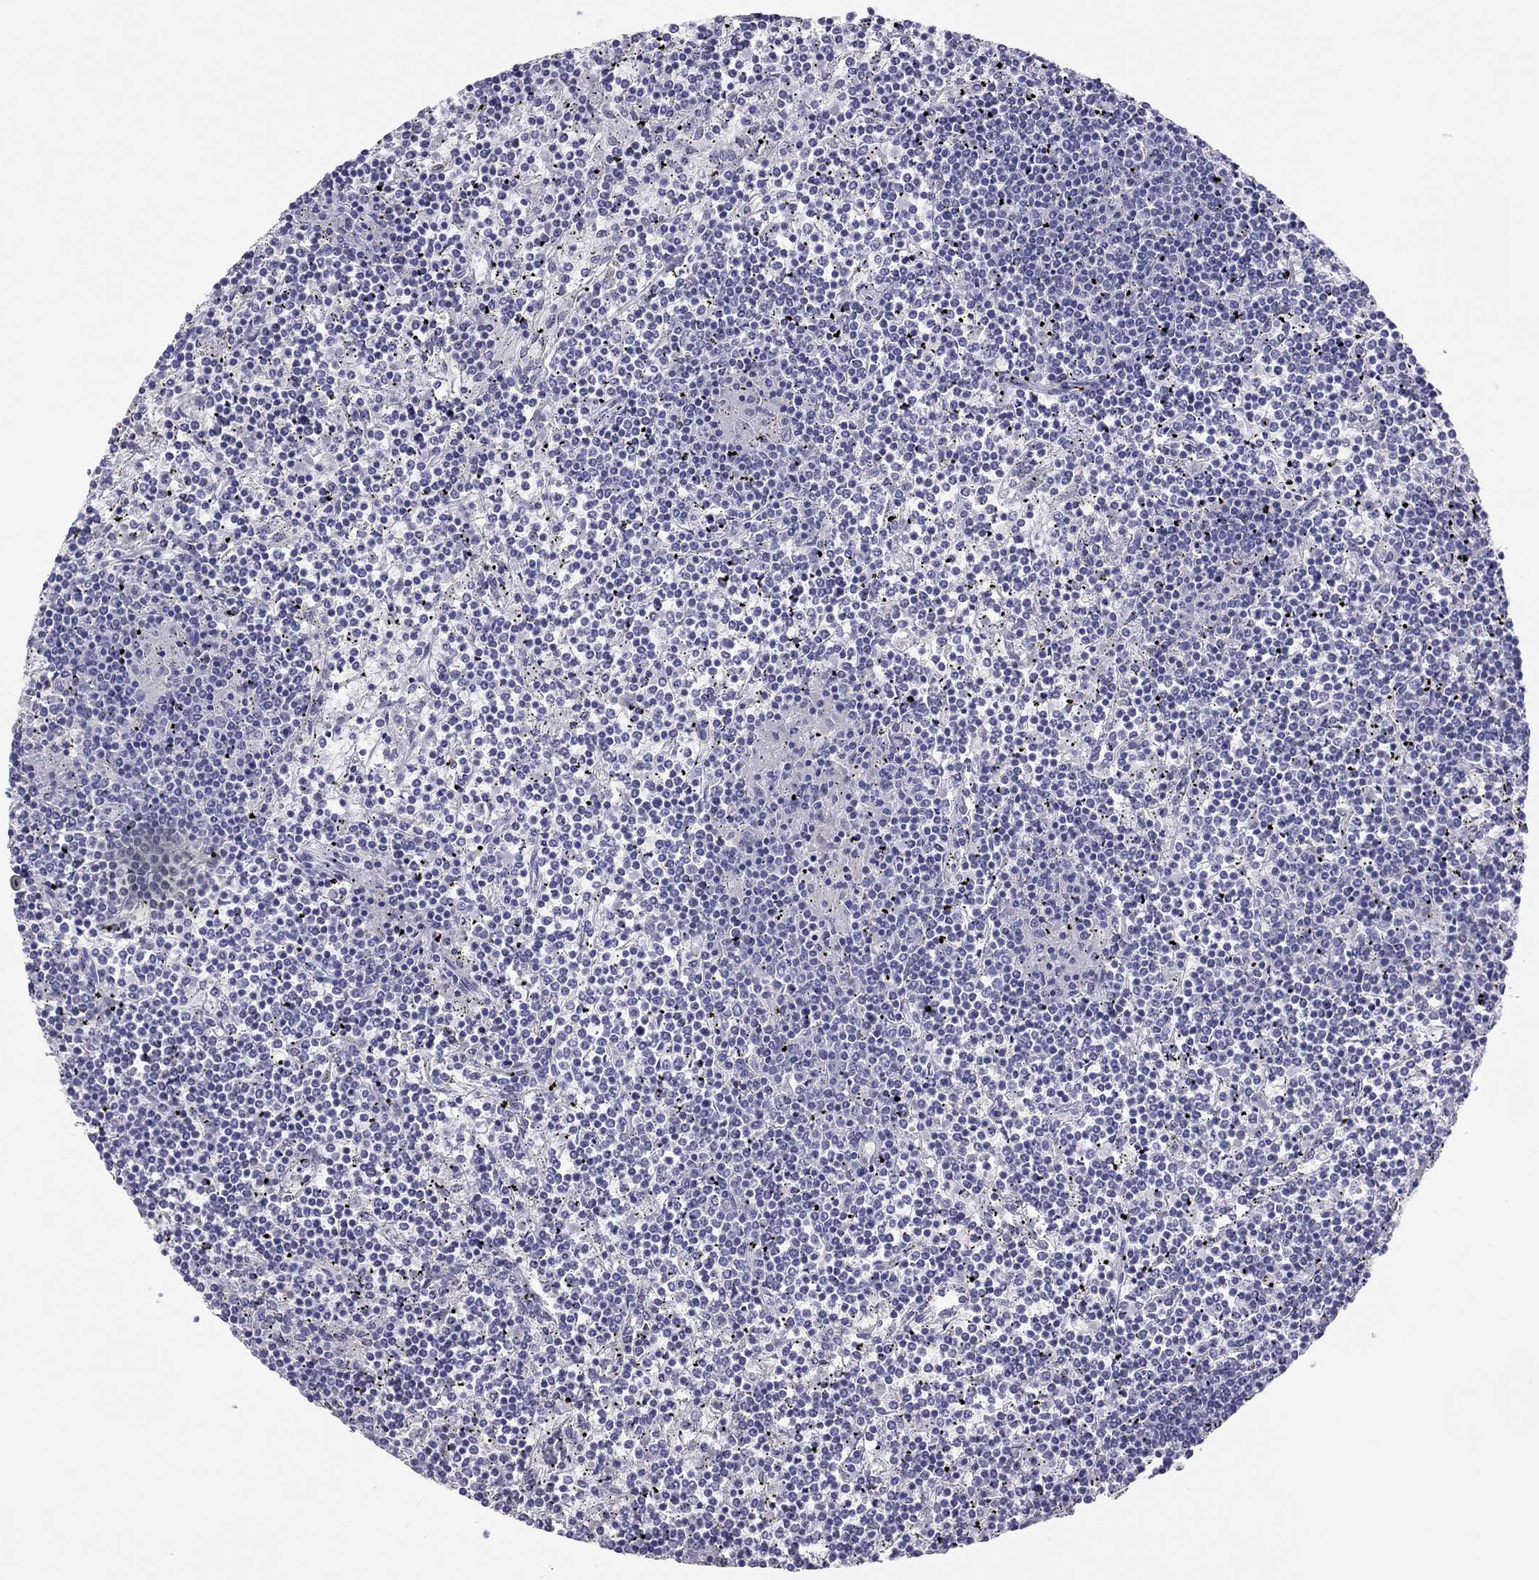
{"staining": {"intensity": "negative", "quantity": "none", "location": "none"}, "tissue": "lymphoma", "cell_type": "Tumor cells", "image_type": "cancer", "snomed": [{"axis": "morphology", "description": "Malignant lymphoma, non-Hodgkin's type, Low grade"}, {"axis": "topography", "description": "Spleen"}], "caption": "The immunohistochemistry (IHC) image has no significant staining in tumor cells of lymphoma tissue.", "gene": "PHOX2A", "patient": {"sex": "female", "age": 19}}